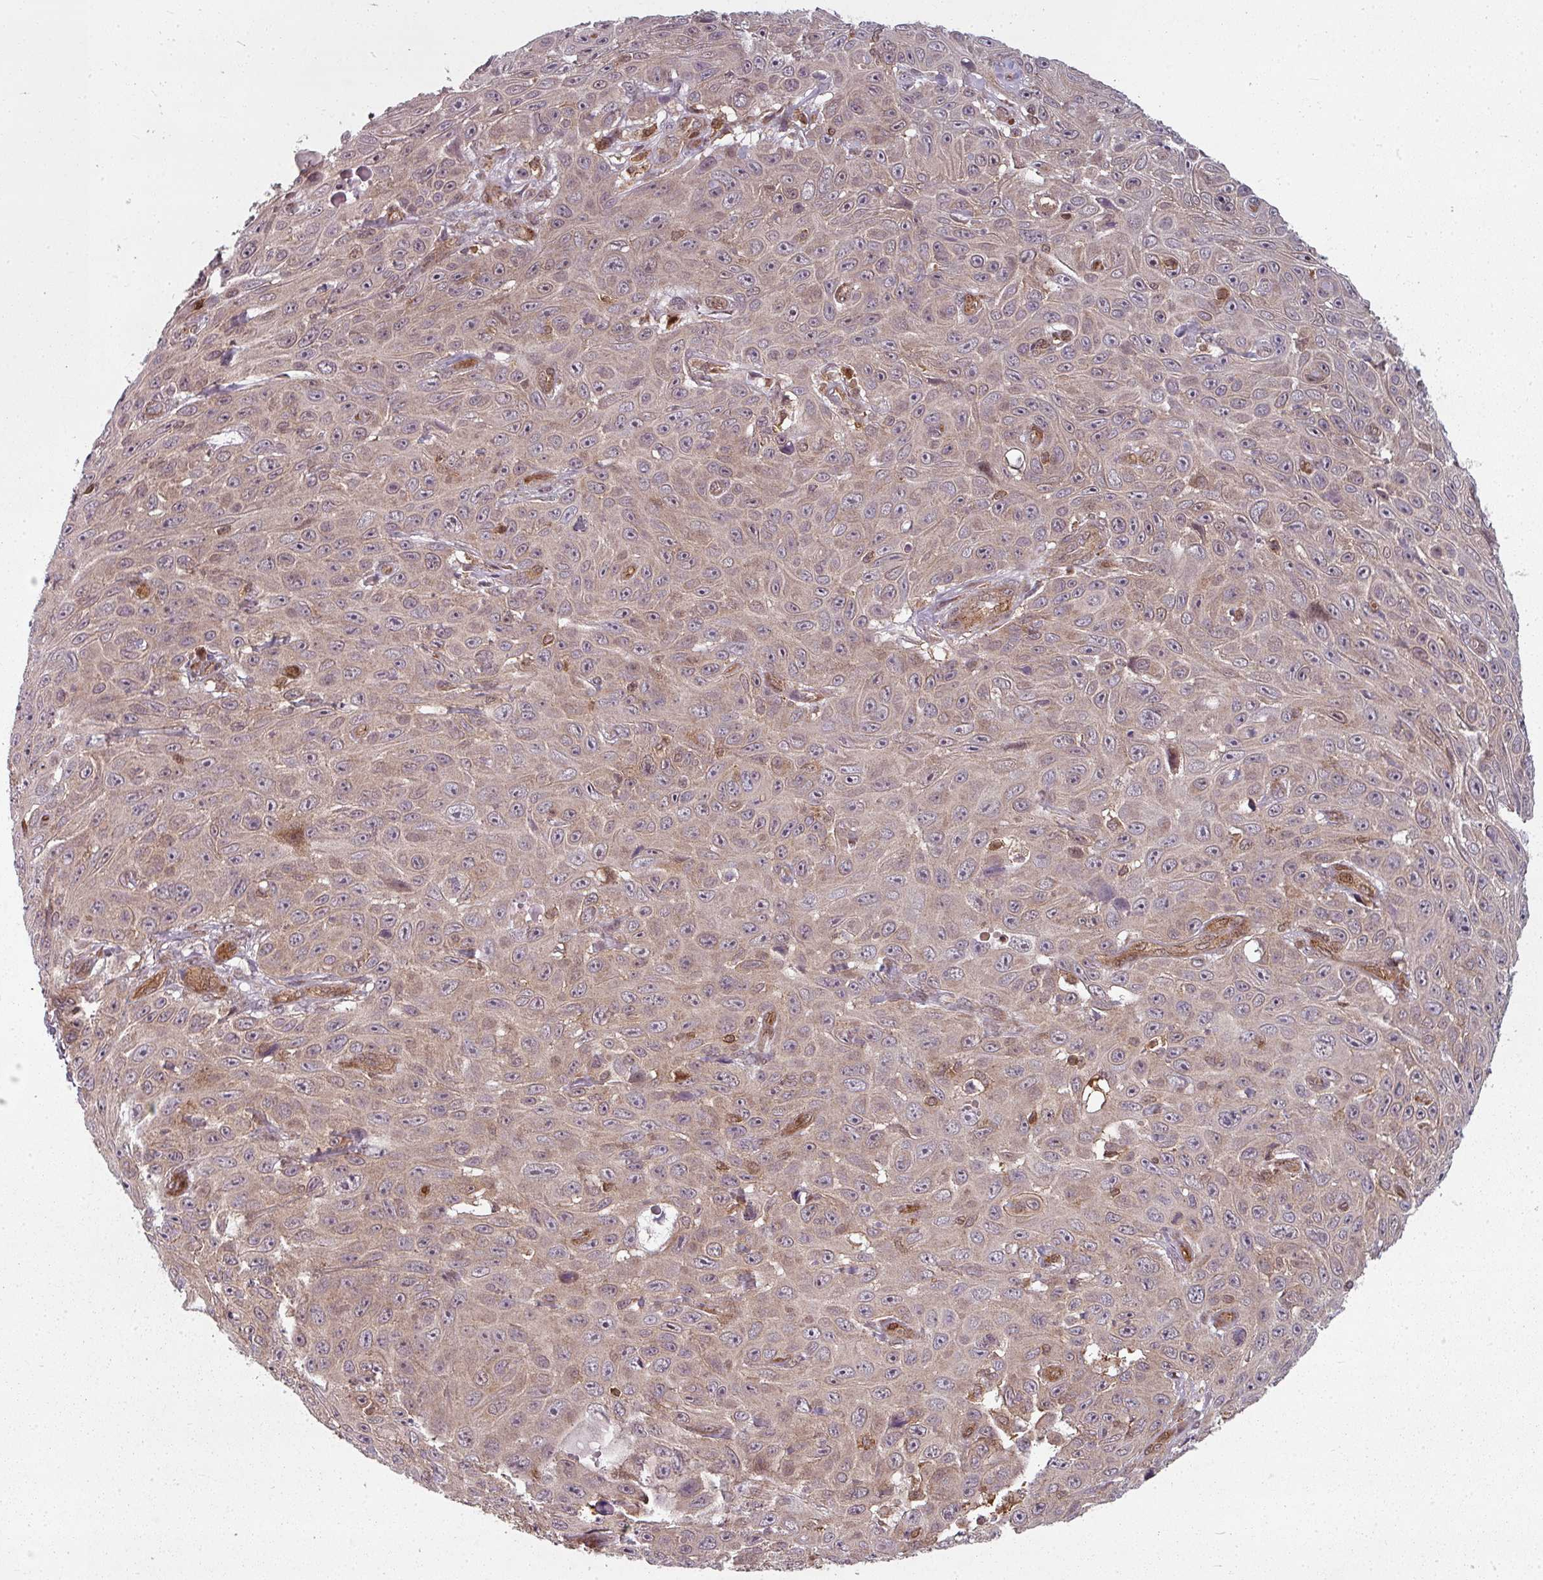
{"staining": {"intensity": "weak", "quantity": "25%-75%", "location": "cytoplasmic/membranous"}, "tissue": "skin cancer", "cell_type": "Tumor cells", "image_type": "cancer", "snomed": [{"axis": "morphology", "description": "Squamous cell carcinoma, NOS"}, {"axis": "topography", "description": "Skin"}], "caption": "Weak cytoplasmic/membranous protein staining is seen in about 25%-75% of tumor cells in skin squamous cell carcinoma. (brown staining indicates protein expression, while blue staining denotes nuclei).", "gene": "CLIC1", "patient": {"sex": "male", "age": 82}}